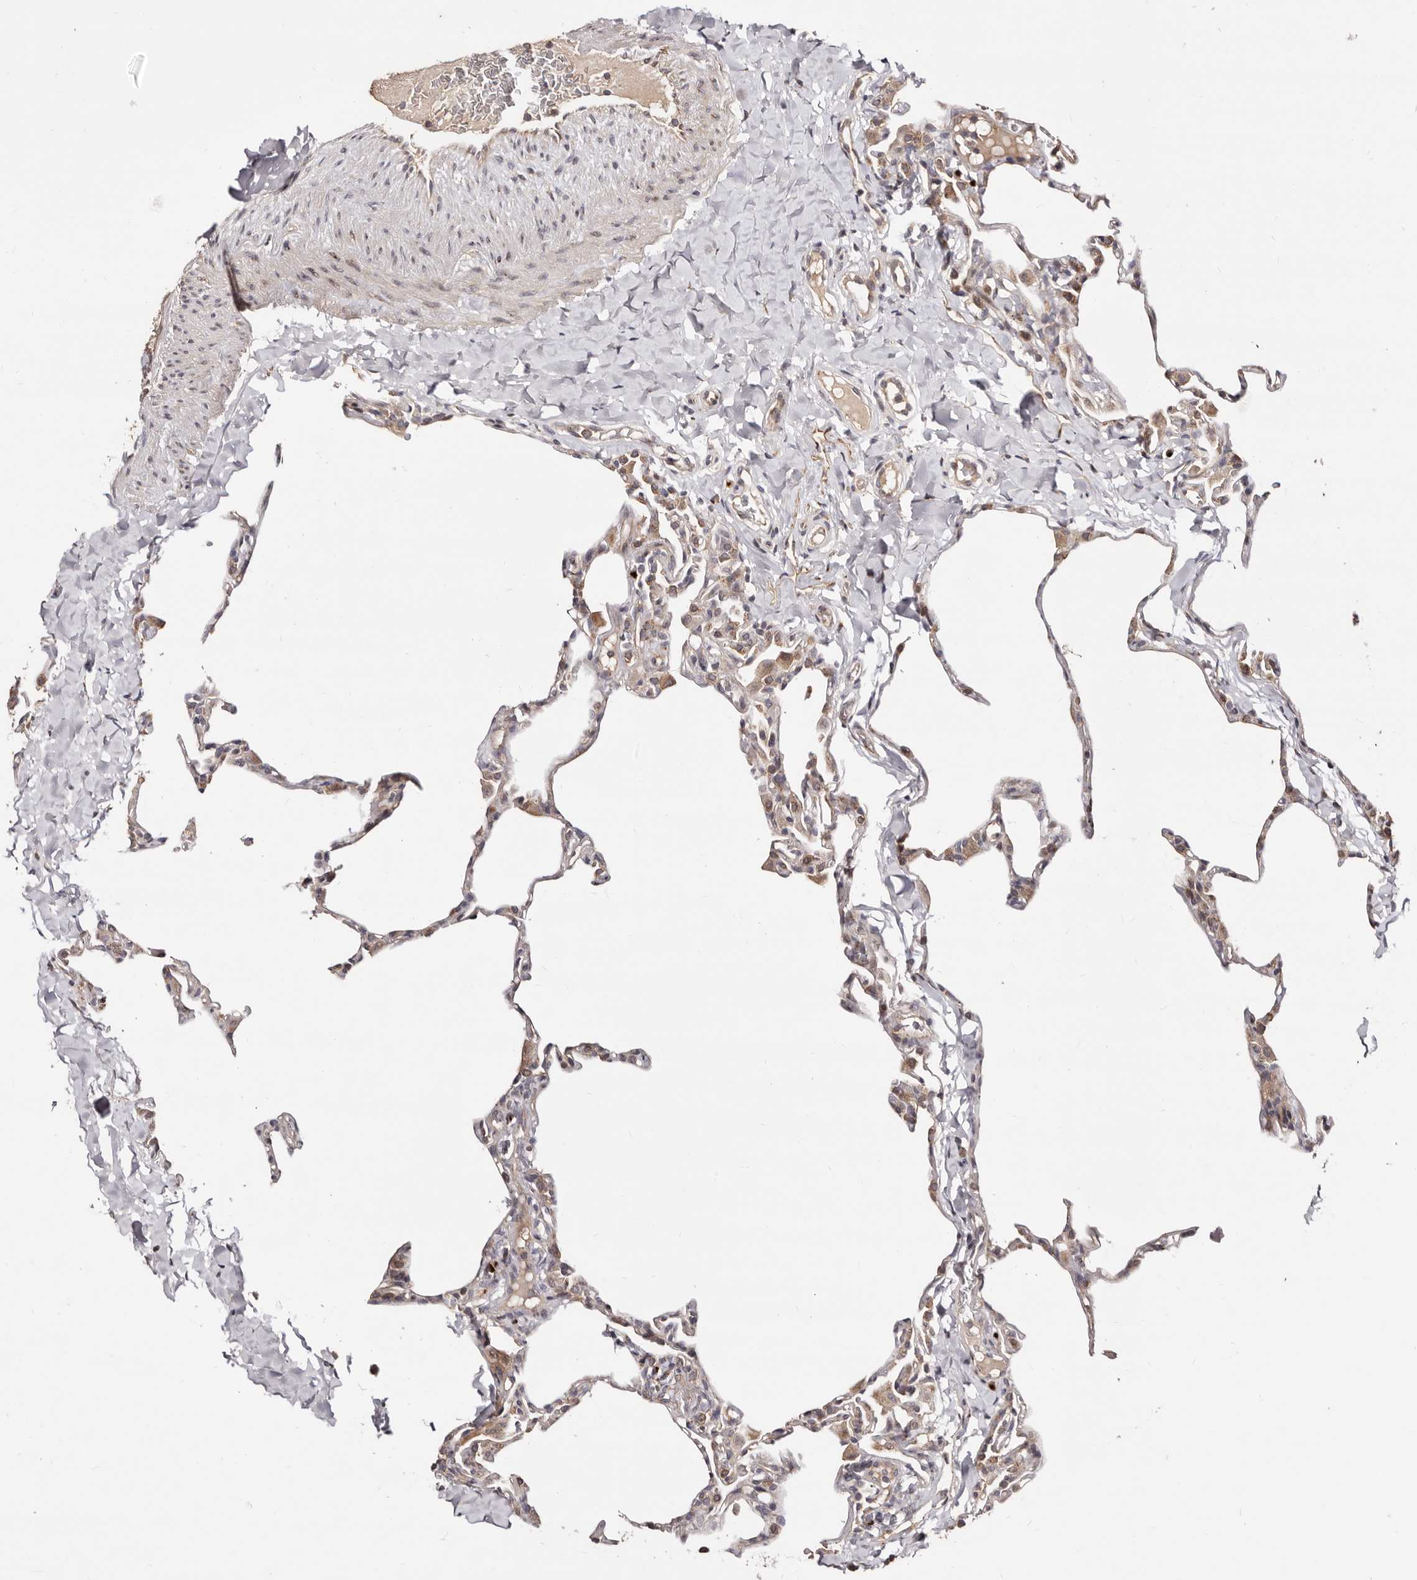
{"staining": {"intensity": "moderate", "quantity": "<25%", "location": "cytoplasmic/membranous"}, "tissue": "lung", "cell_type": "Alveolar cells", "image_type": "normal", "snomed": [{"axis": "morphology", "description": "Normal tissue, NOS"}, {"axis": "topography", "description": "Lung"}], "caption": "The image reveals immunohistochemical staining of benign lung. There is moderate cytoplasmic/membranous positivity is identified in approximately <25% of alveolar cells.", "gene": "DACT2", "patient": {"sex": "male", "age": 20}}